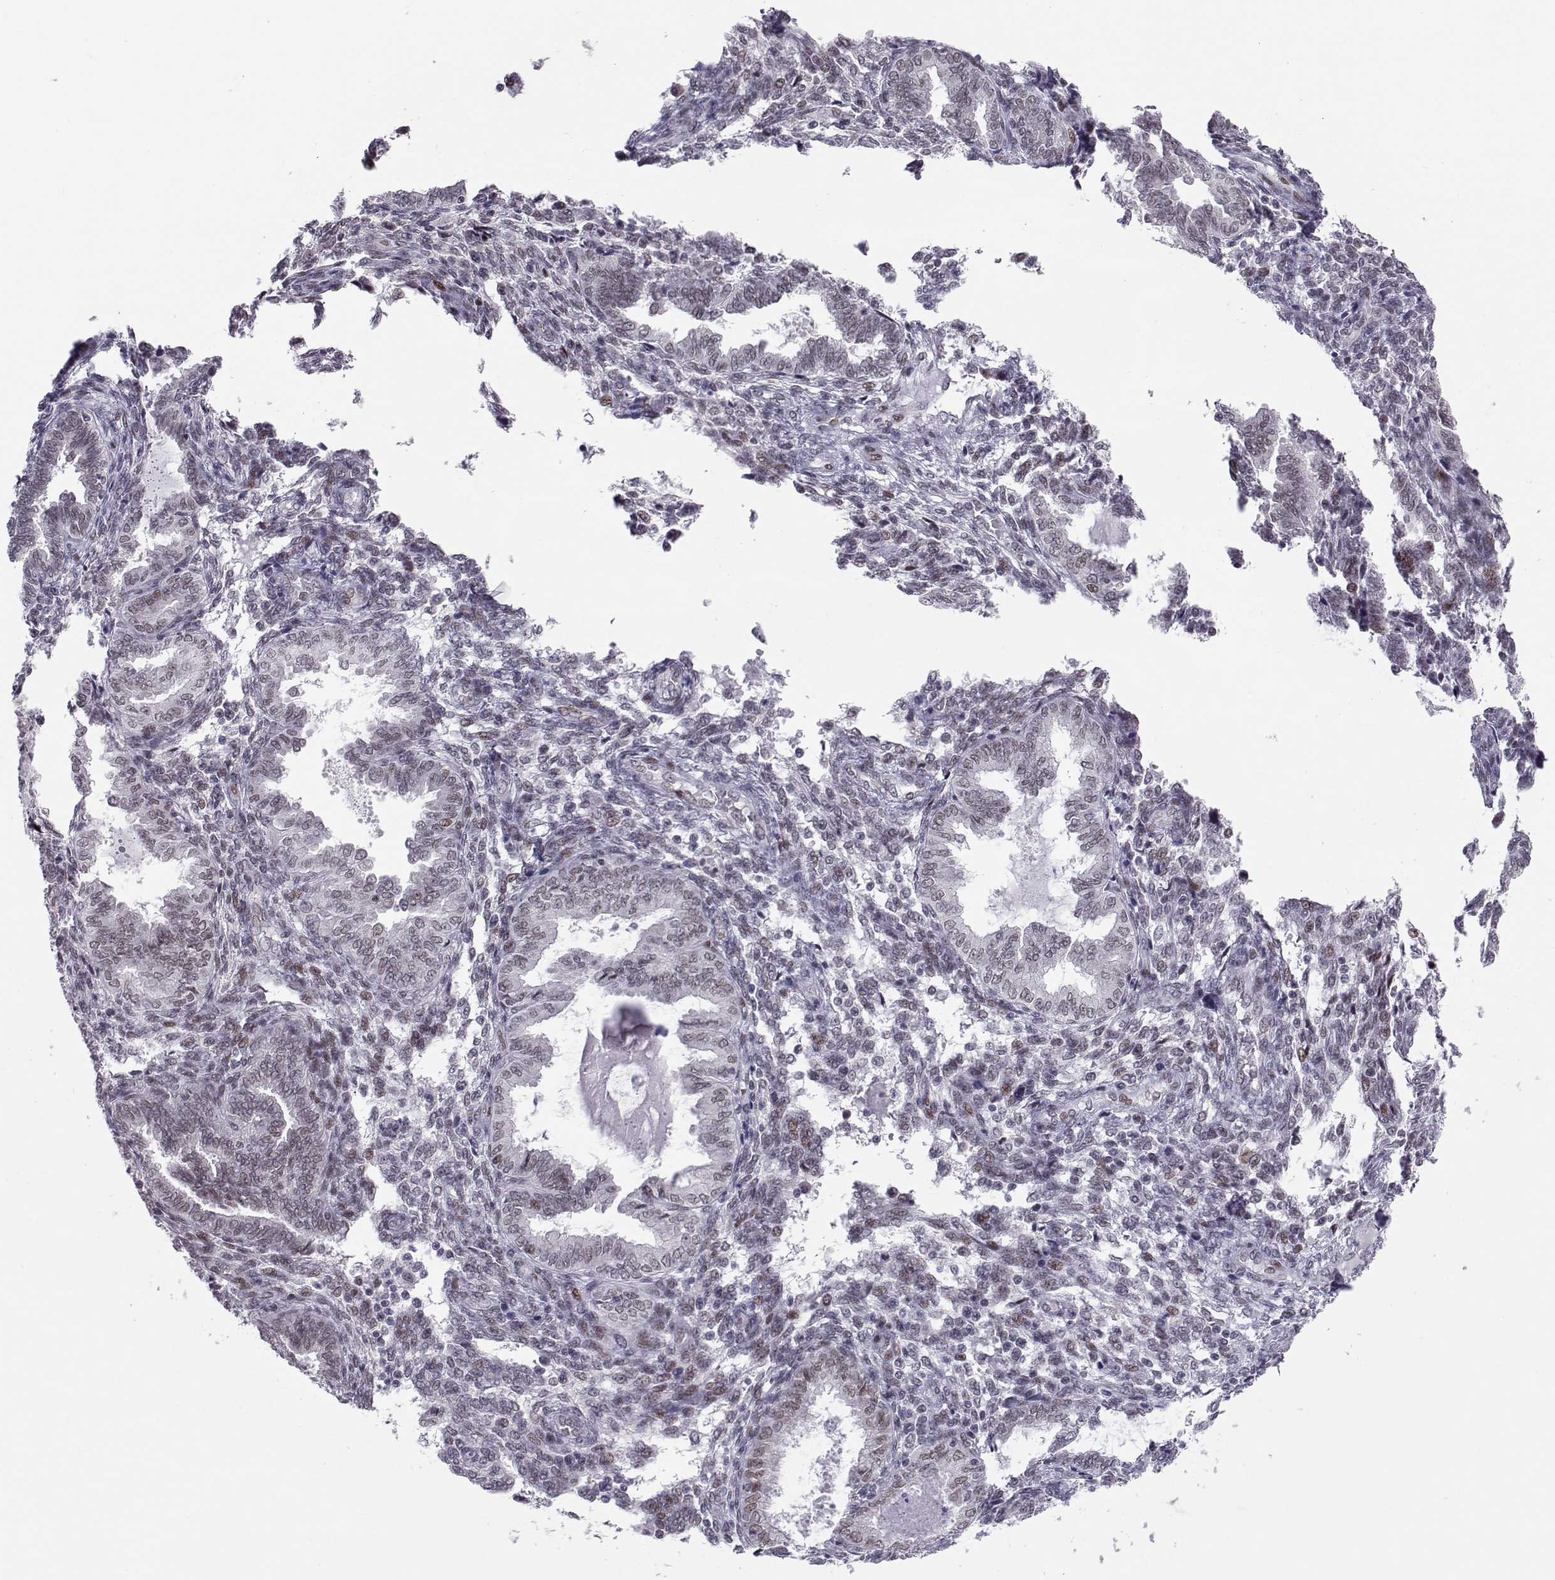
{"staining": {"intensity": "weak", "quantity": "<25%", "location": "nuclear"}, "tissue": "endometrium", "cell_type": "Cells in endometrial stroma", "image_type": "normal", "snomed": [{"axis": "morphology", "description": "Normal tissue, NOS"}, {"axis": "topography", "description": "Endometrium"}], "caption": "The micrograph demonstrates no staining of cells in endometrial stroma in benign endometrium.", "gene": "SIX6", "patient": {"sex": "female", "age": 42}}